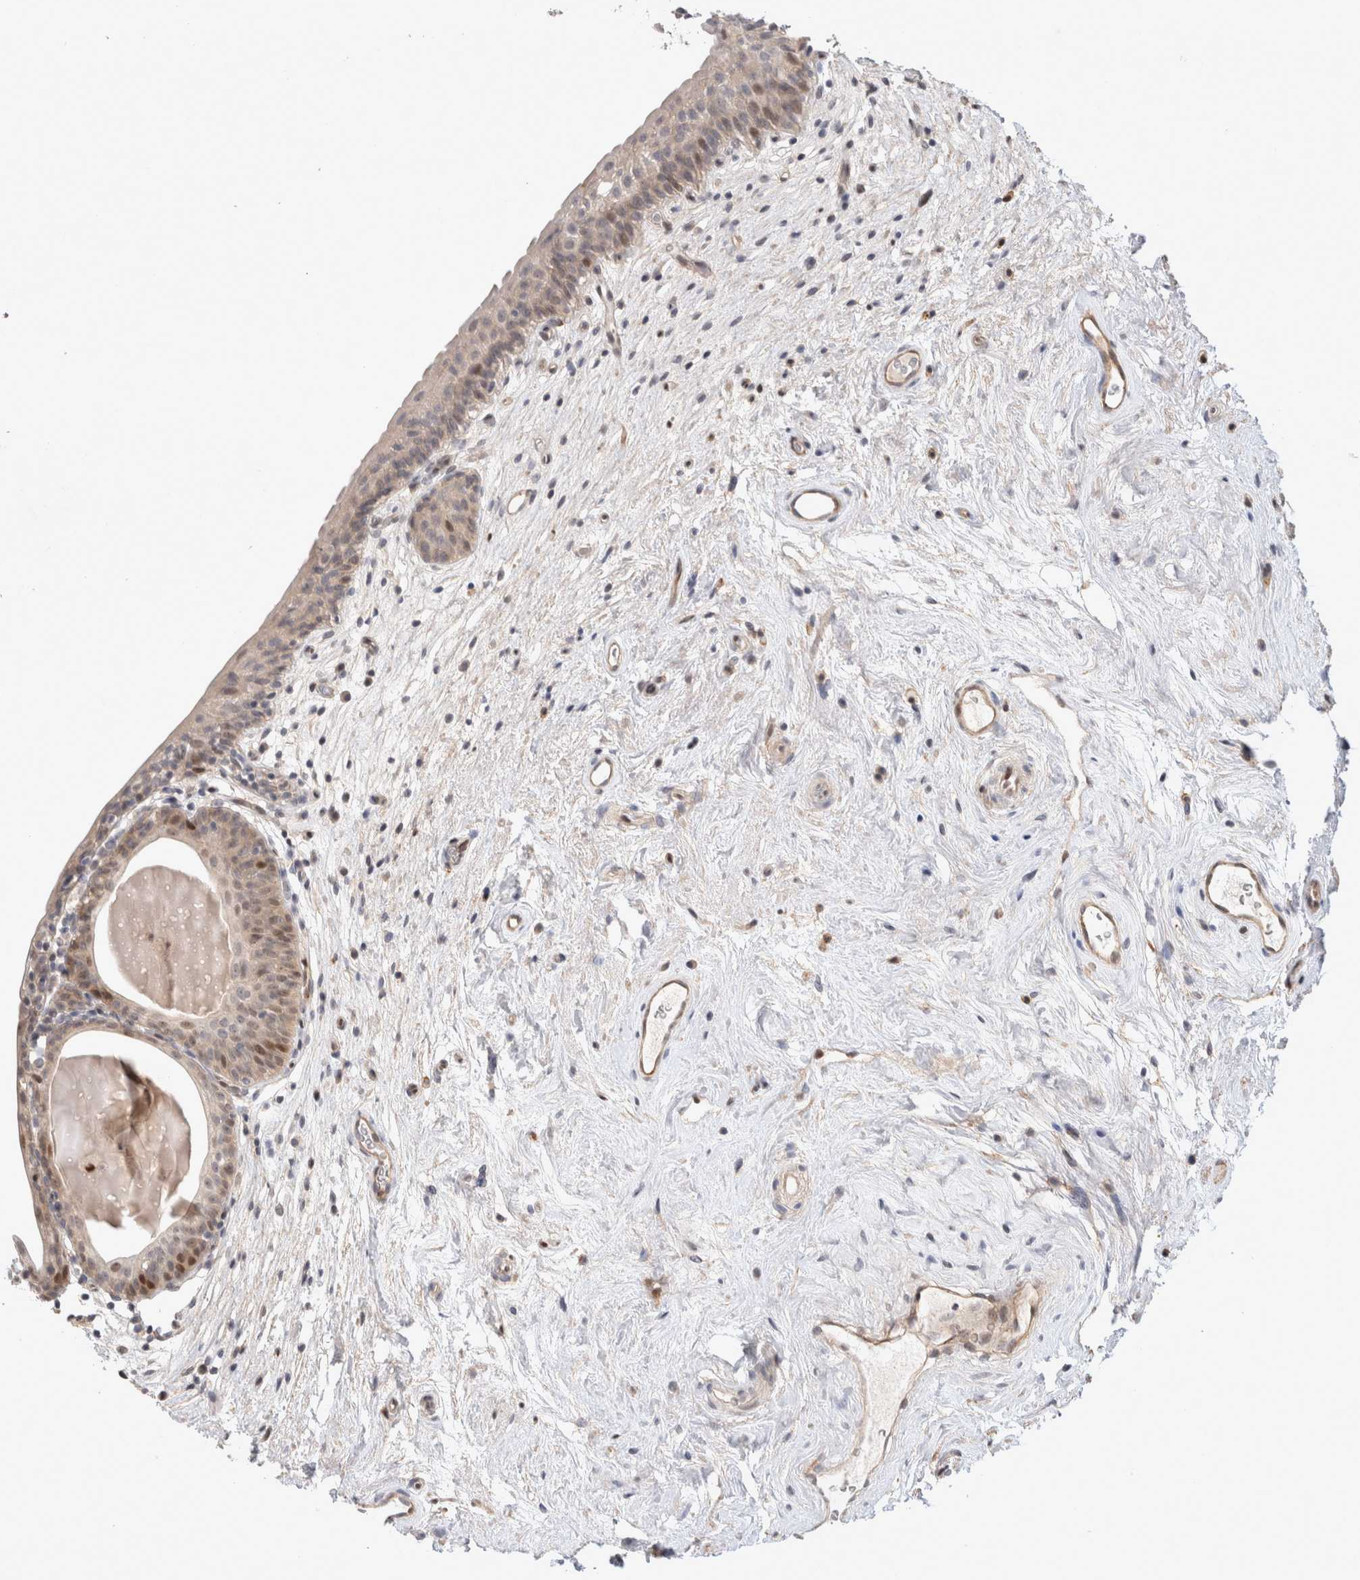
{"staining": {"intensity": "moderate", "quantity": "<25%", "location": "nuclear"}, "tissue": "urinary bladder", "cell_type": "Urothelial cells", "image_type": "normal", "snomed": [{"axis": "morphology", "description": "Normal tissue, NOS"}, {"axis": "topography", "description": "Urinary bladder"}], "caption": "Urothelial cells exhibit low levels of moderate nuclear staining in about <25% of cells in benign human urinary bladder.", "gene": "TCF4", "patient": {"sex": "male", "age": 83}}